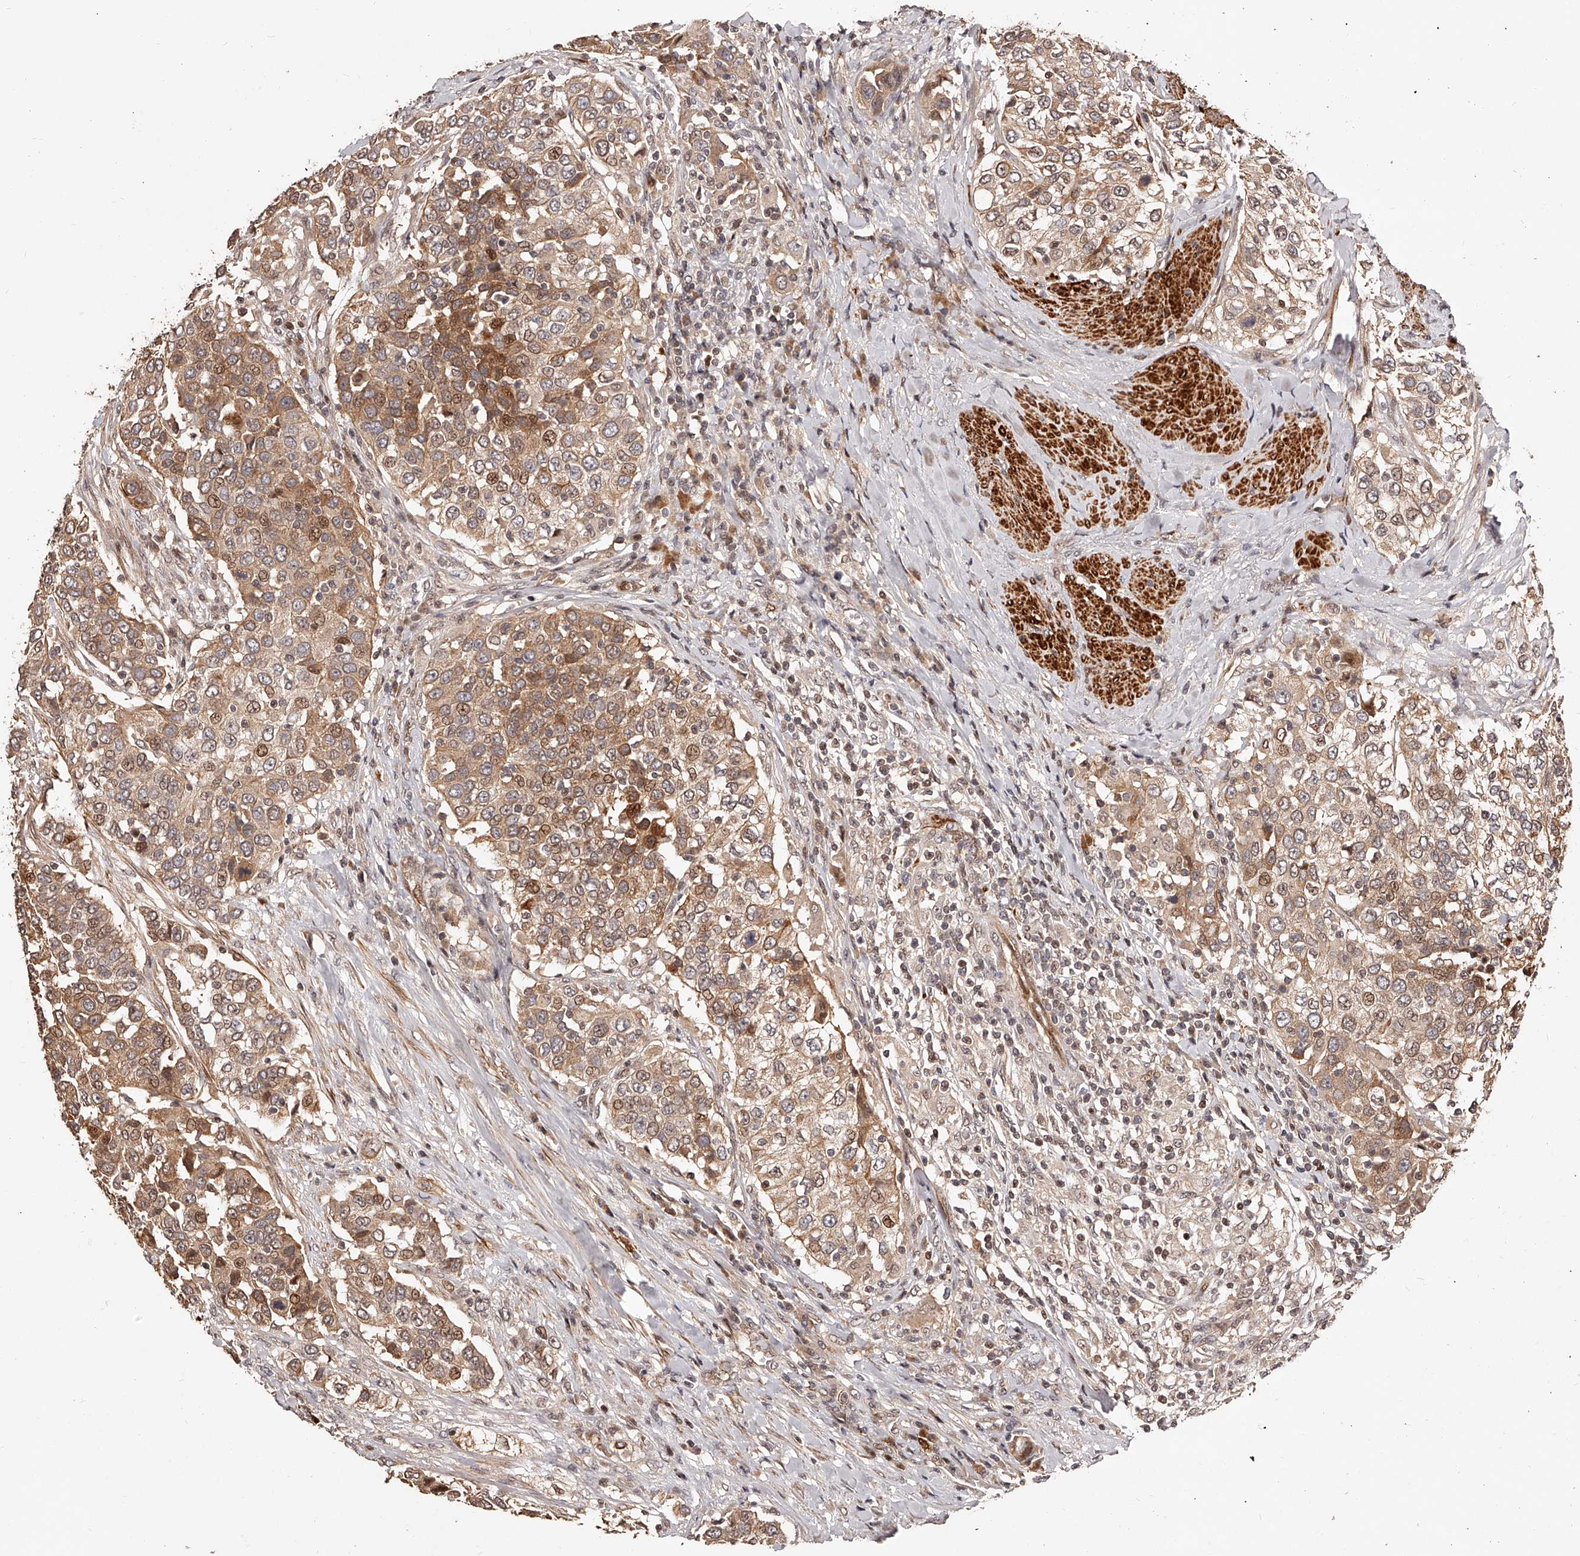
{"staining": {"intensity": "moderate", "quantity": "25%-75%", "location": "cytoplasmic/membranous,nuclear"}, "tissue": "urothelial cancer", "cell_type": "Tumor cells", "image_type": "cancer", "snomed": [{"axis": "morphology", "description": "Urothelial carcinoma, High grade"}, {"axis": "topography", "description": "Urinary bladder"}], "caption": "Tumor cells reveal medium levels of moderate cytoplasmic/membranous and nuclear positivity in about 25%-75% of cells in human urothelial carcinoma (high-grade). The protein of interest is stained brown, and the nuclei are stained in blue (DAB (3,3'-diaminobenzidine) IHC with brightfield microscopy, high magnification).", "gene": "CUL7", "patient": {"sex": "female", "age": 80}}